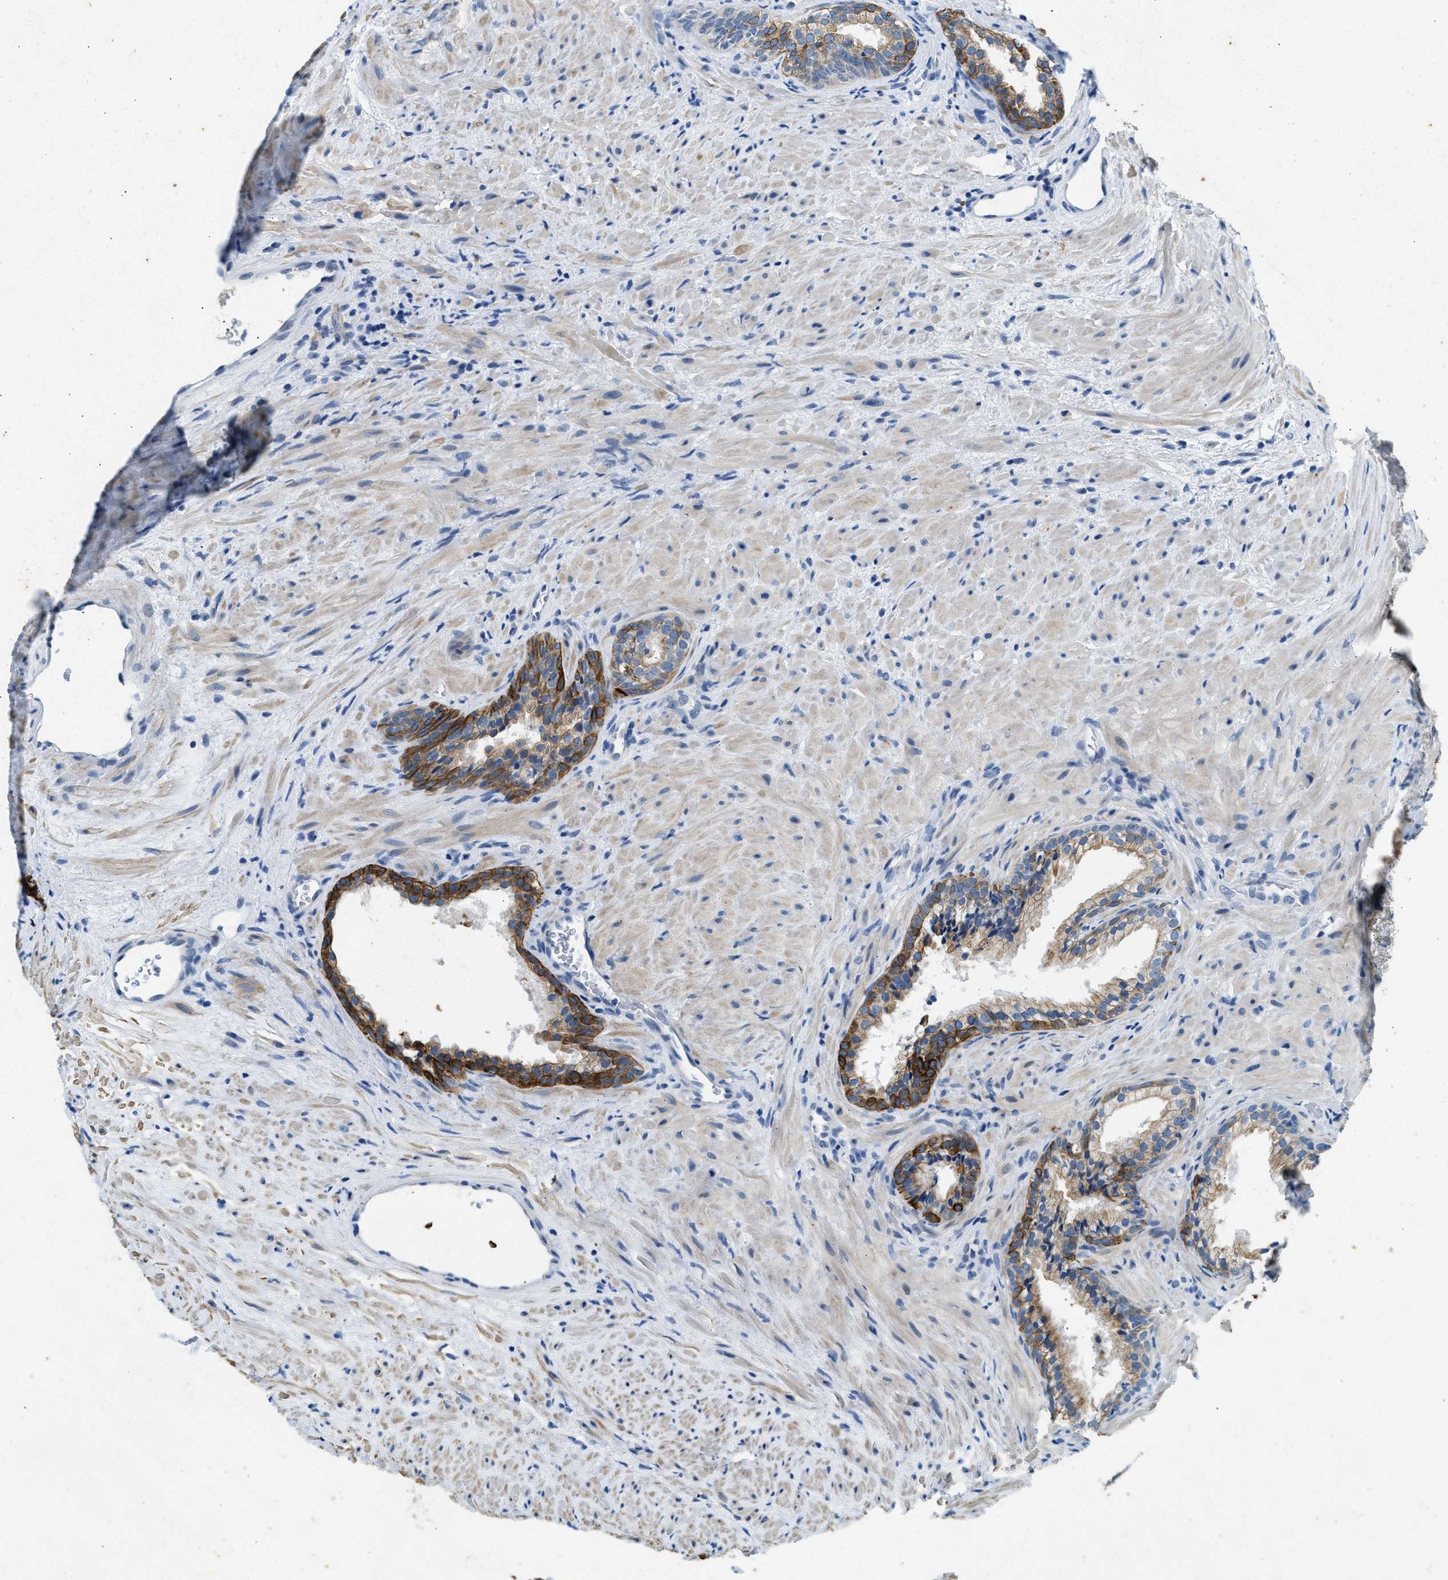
{"staining": {"intensity": "strong", "quantity": "25%-75%", "location": "cytoplasmic/membranous"}, "tissue": "prostate", "cell_type": "Glandular cells", "image_type": "normal", "snomed": [{"axis": "morphology", "description": "Normal tissue, NOS"}, {"axis": "topography", "description": "Prostate"}], "caption": "An immunohistochemistry (IHC) histopathology image of benign tissue is shown. Protein staining in brown highlights strong cytoplasmic/membranous positivity in prostate within glandular cells. The staining was performed using DAB (3,3'-diaminobenzidine) to visualize the protein expression in brown, while the nuclei were stained in blue with hematoxylin (Magnification: 20x).", "gene": "CFAP20", "patient": {"sex": "male", "age": 76}}